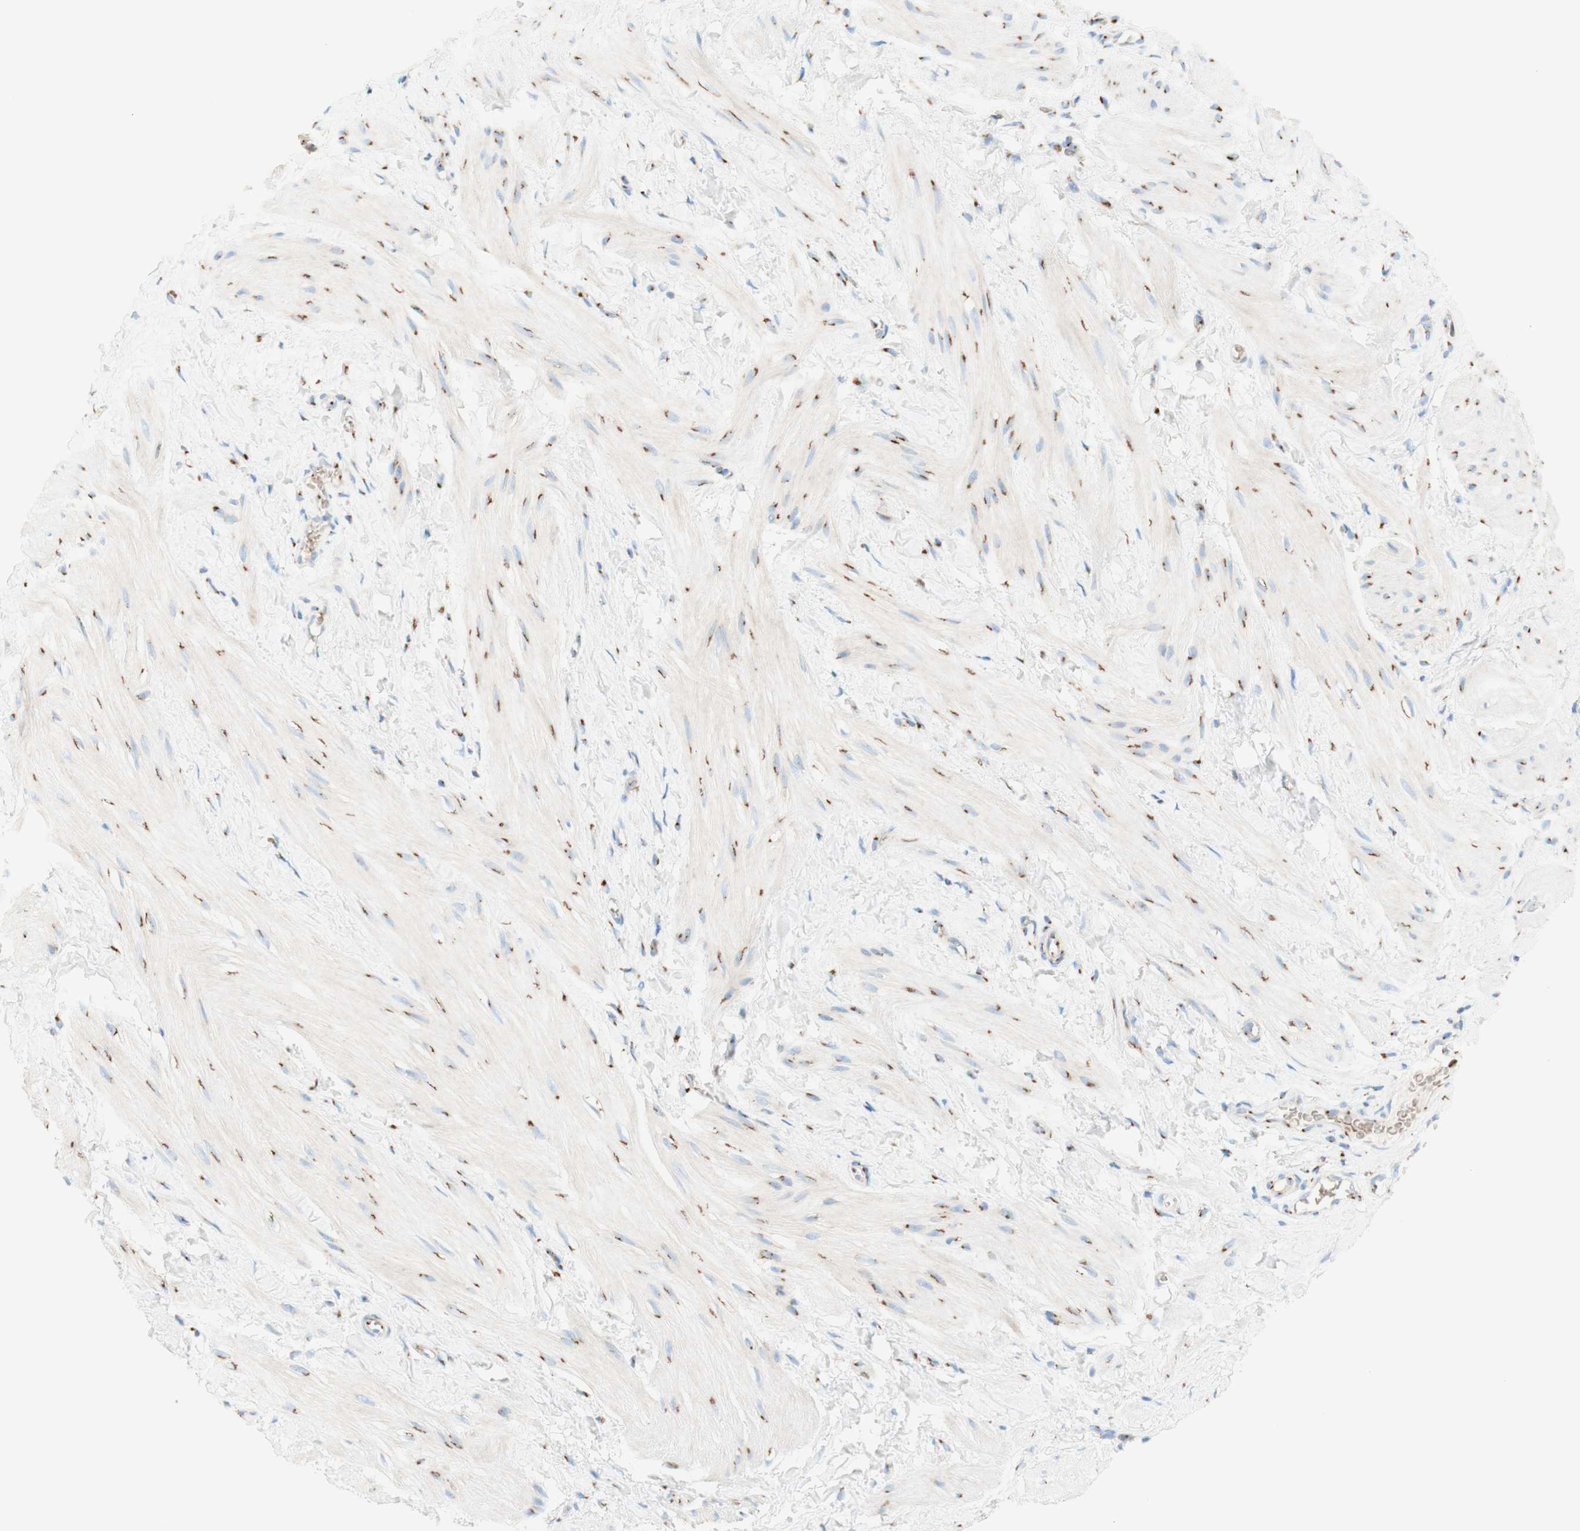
{"staining": {"intensity": "moderate", "quantity": "<25%", "location": "cytoplasmic/membranous"}, "tissue": "smooth muscle", "cell_type": "Smooth muscle cells", "image_type": "normal", "snomed": [{"axis": "morphology", "description": "Normal tissue, NOS"}, {"axis": "topography", "description": "Smooth muscle"}], "caption": "This is a photomicrograph of immunohistochemistry (IHC) staining of unremarkable smooth muscle, which shows moderate positivity in the cytoplasmic/membranous of smooth muscle cells.", "gene": "GOLGB1", "patient": {"sex": "male", "age": 16}}